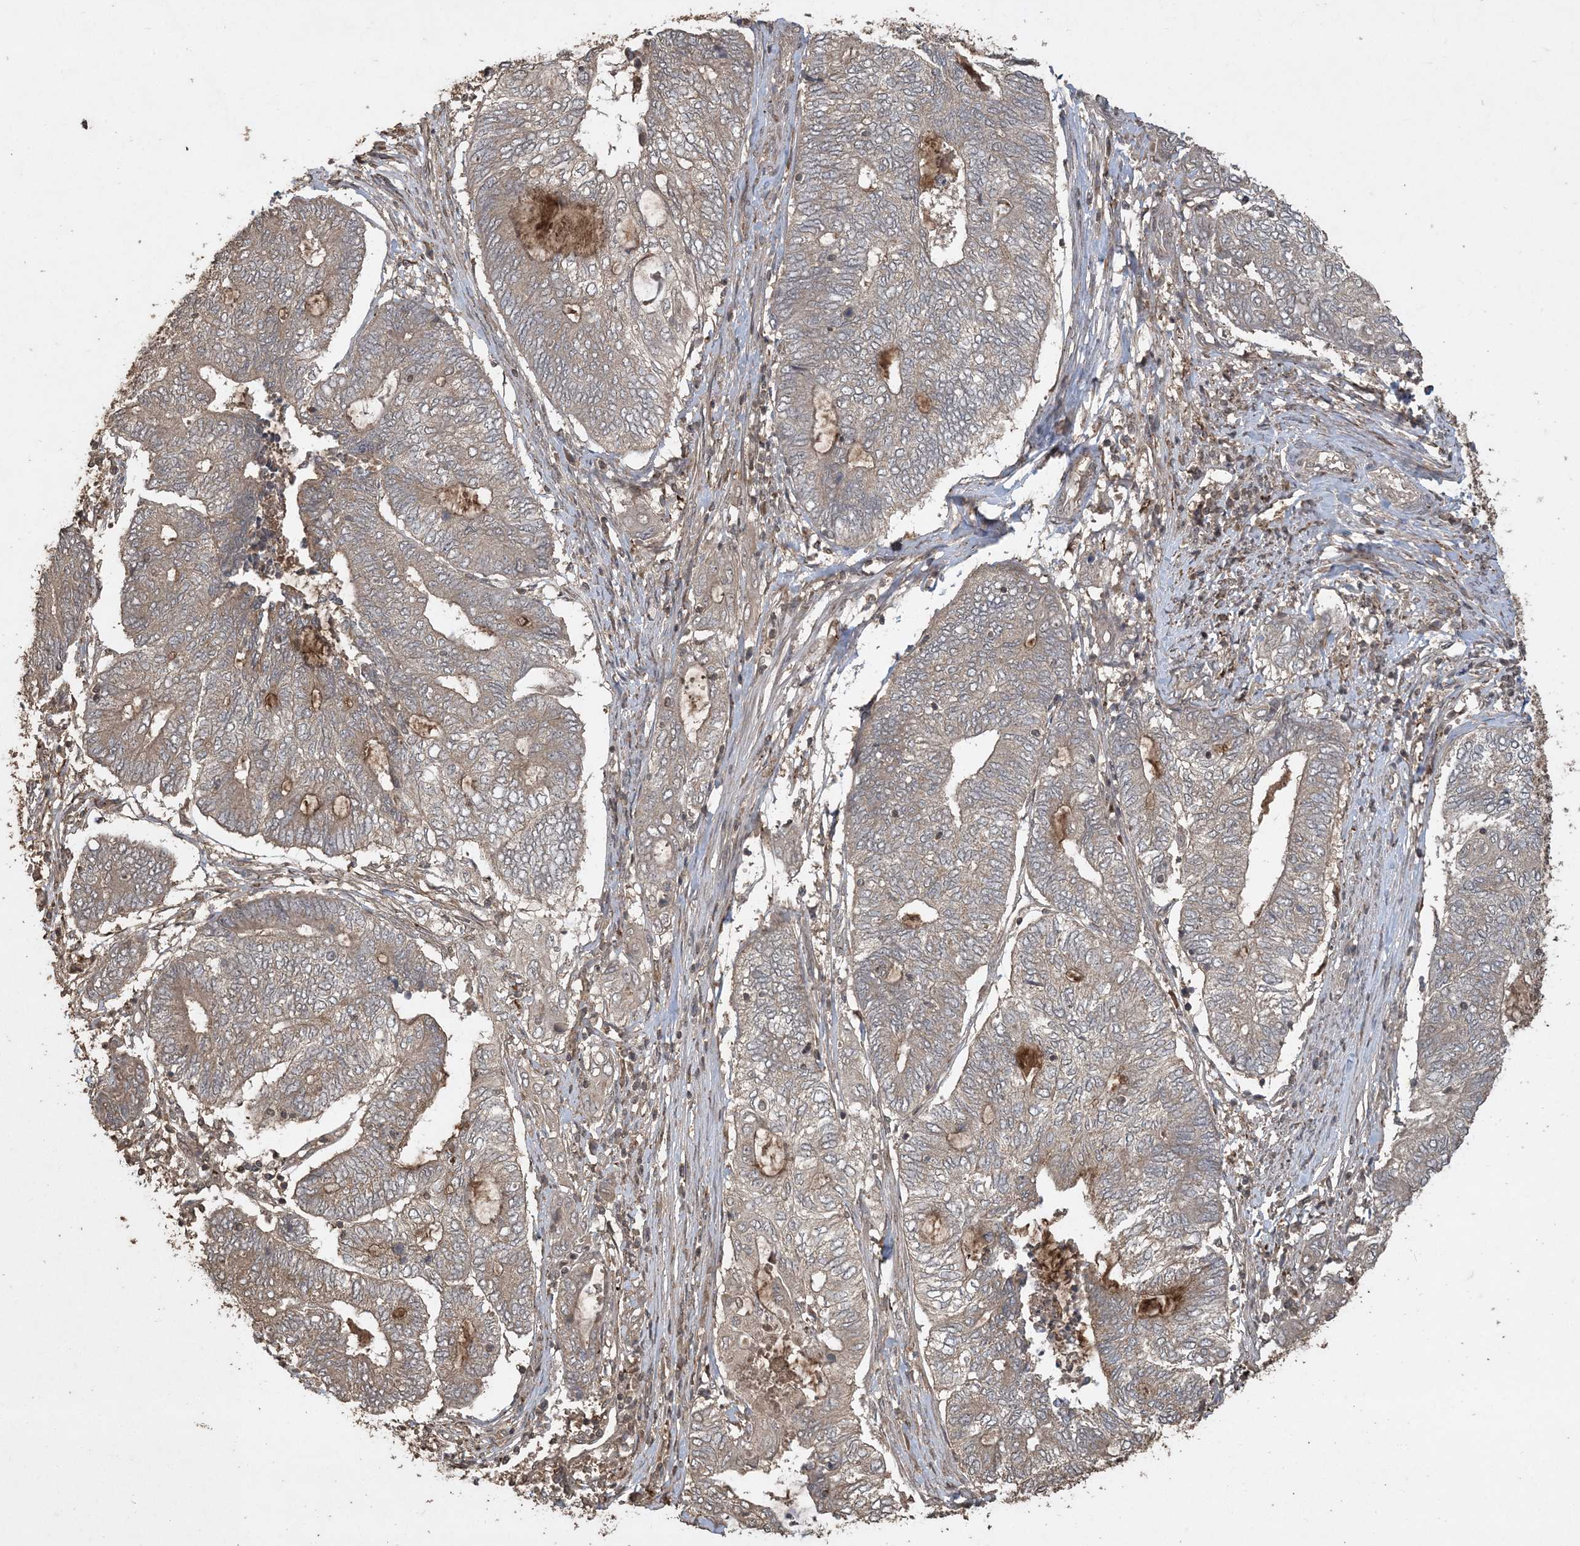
{"staining": {"intensity": "weak", "quantity": ">75%", "location": "cytoplasmic/membranous"}, "tissue": "endometrial cancer", "cell_type": "Tumor cells", "image_type": "cancer", "snomed": [{"axis": "morphology", "description": "Adenocarcinoma, NOS"}, {"axis": "topography", "description": "Uterus"}, {"axis": "topography", "description": "Endometrium"}], "caption": "Tumor cells reveal low levels of weak cytoplasmic/membranous positivity in approximately >75% of cells in endometrial cancer. (DAB (3,3'-diaminobenzidine) IHC with brightfield microscopy, high magnification).", "gene": "EFCAB8", "patient": {"sex": "female", "age": 70}}